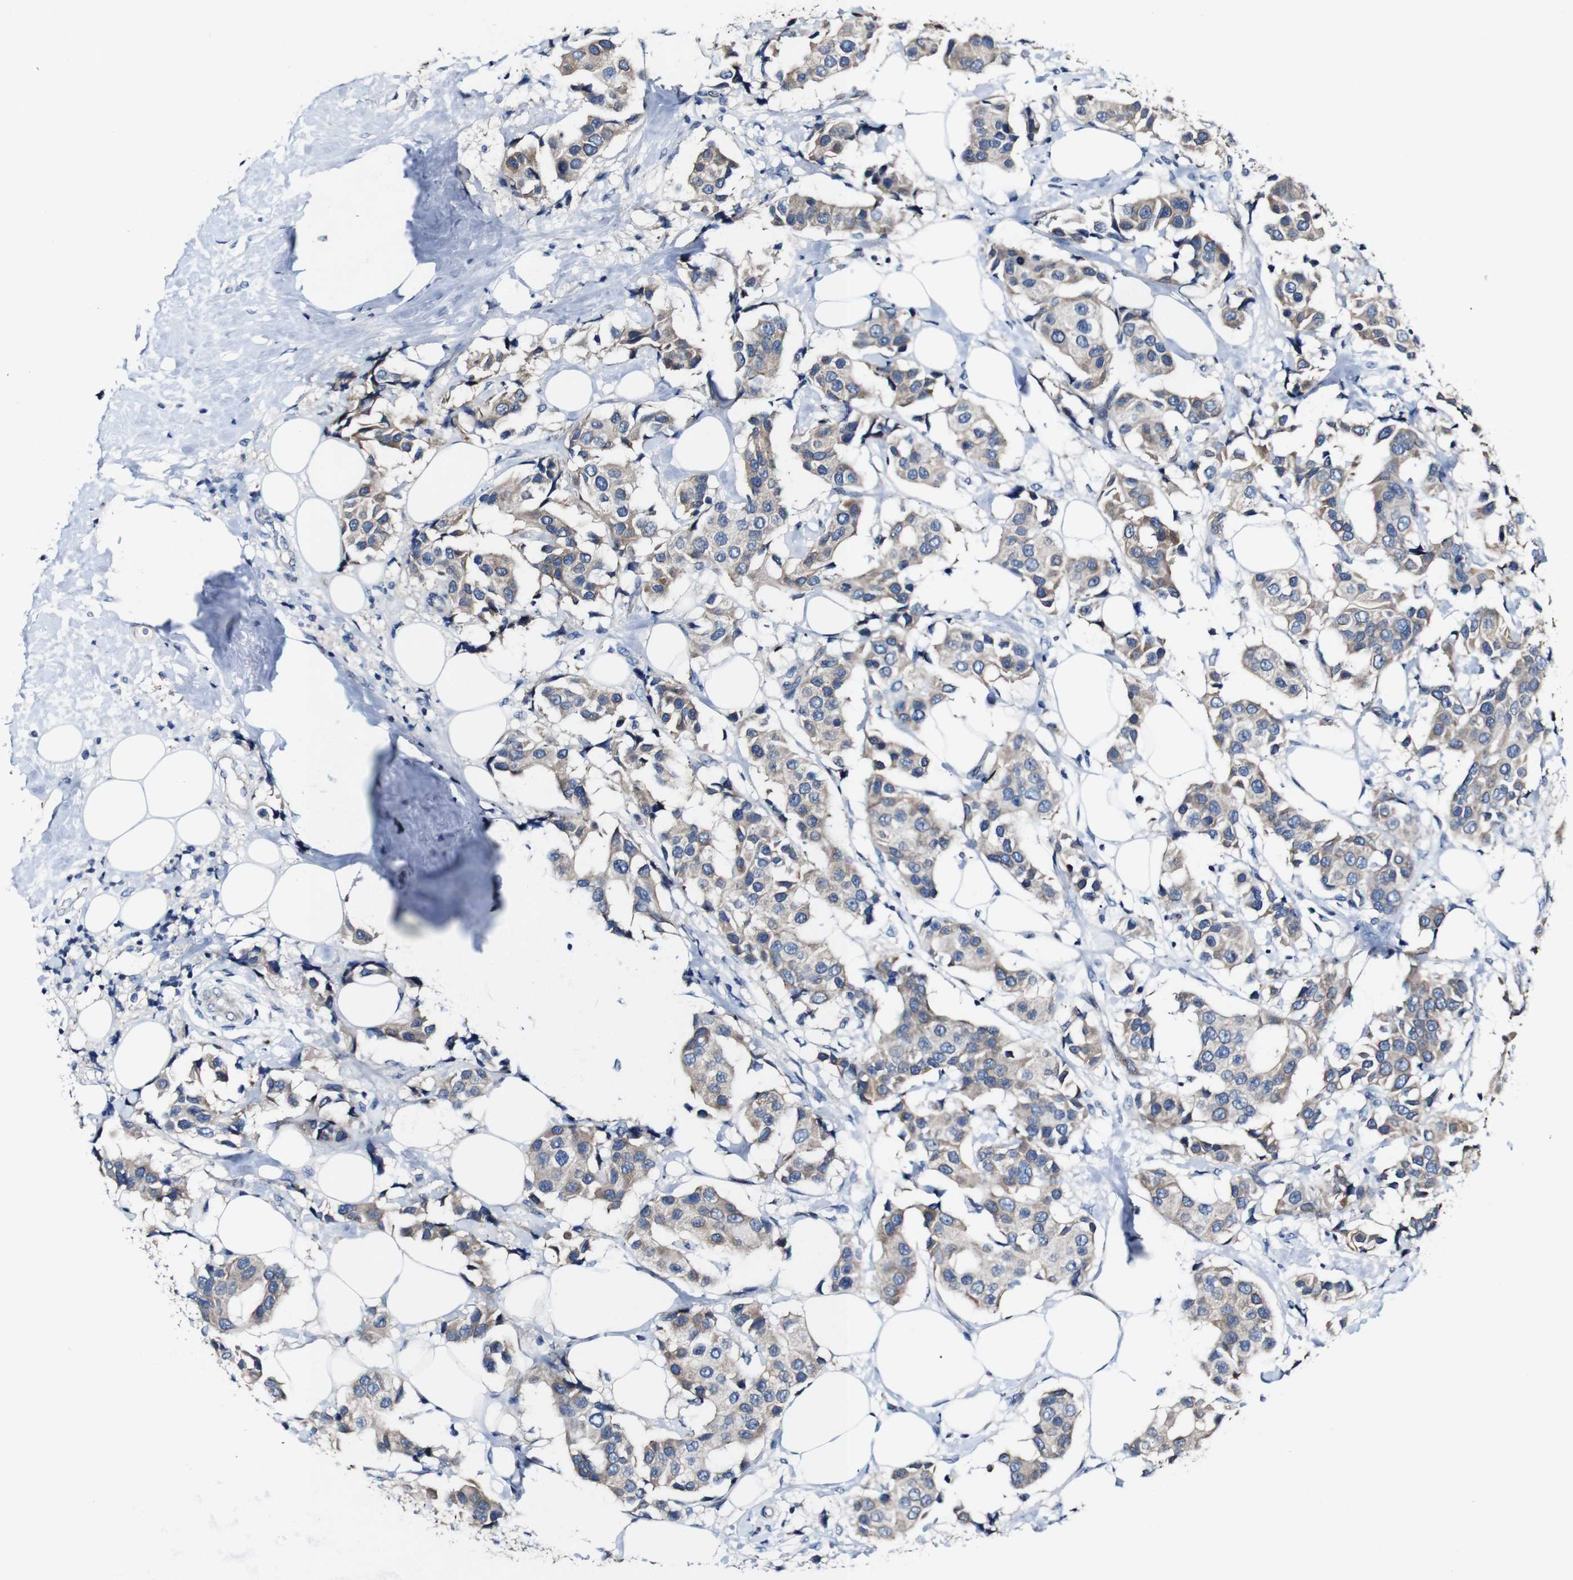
{"staining": {"intensity": "weak", "quantity": ">75%", "location": "cytoplasmic/membranous"}, "tissue": "breast cancer", "cell_type": "Tumor cells", "image_type": "cancer", "snomed": [{"axis": "morphology", "description": "Normal tissue, NOS"}, {"axis": "morphology", "description": "Duct carcinoma"}, {"axis": "topography", "description": "Breast"}], "caption": "Immunohistochemical staining of breast cancer (invasive ductal carcinoma) demonstrates weak cytoplasmic/membranous protein expression in approximately >75% of tumor cells. The staining was performed using DAB, with brown indicating positive protein expression. Nuclei are stained blue with hematoxylin.", "gene": "GRAMD1A", "patient": {"sex": "female", "age": 39}}